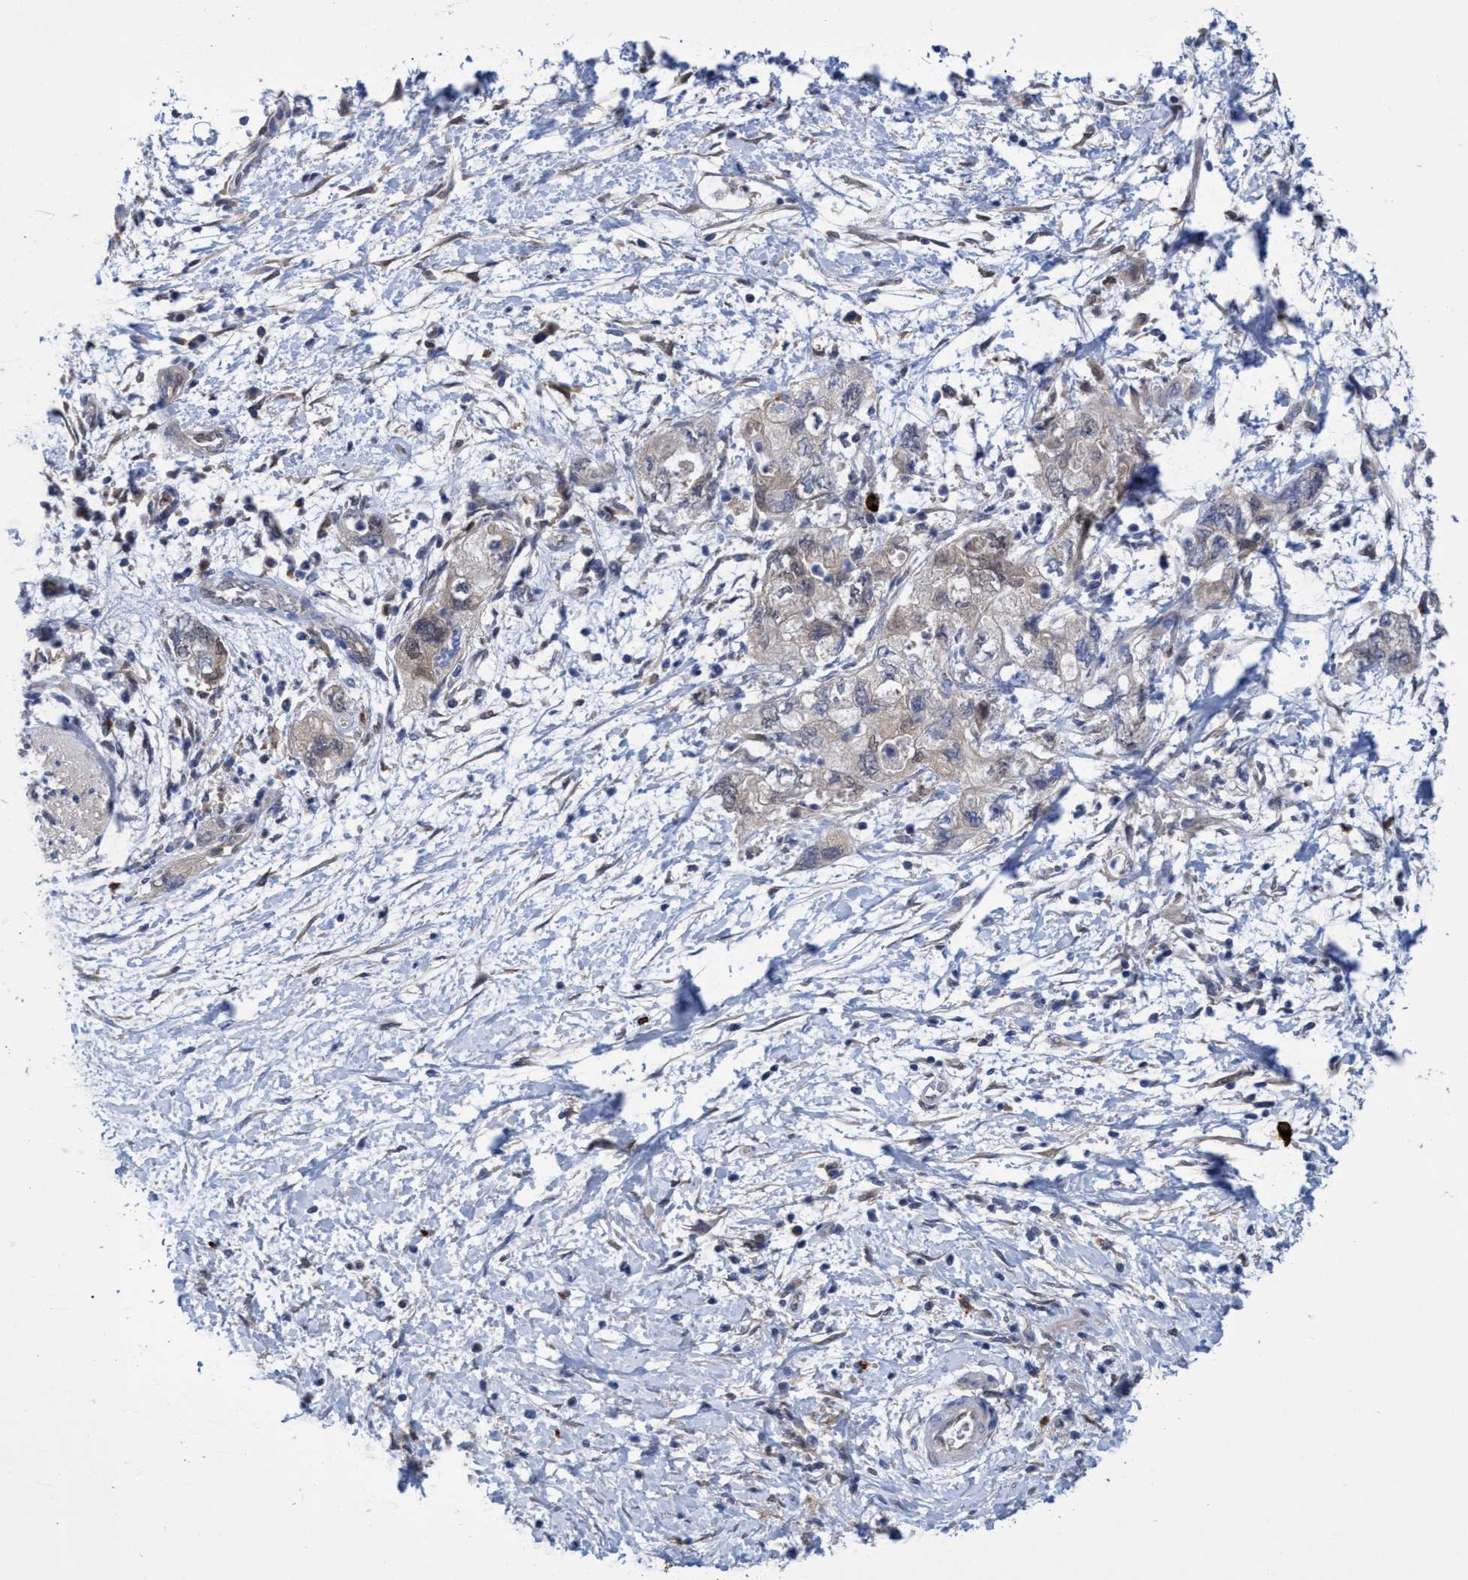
{"staining": {"intensity": "negative", "quantity": "none", "location": "none"}, "tissue": "pancreatic cancer", "cell_type": "Tumor cells", "image_type": "cancer", "snomed": [{"axis": "morphology", "description": "Adenocarcinoma, NOS"}, {"axis": "topography", "description": "Pancreas"}], "caption": "Immunohistochemistry (IHC) histopathology image of pancreatic adenocarcinoma stained for a protein (brown), which exhibits no staining in tumor cells.", "gene": "PNPO", "patient": {"sex": "female", "age": 73}}